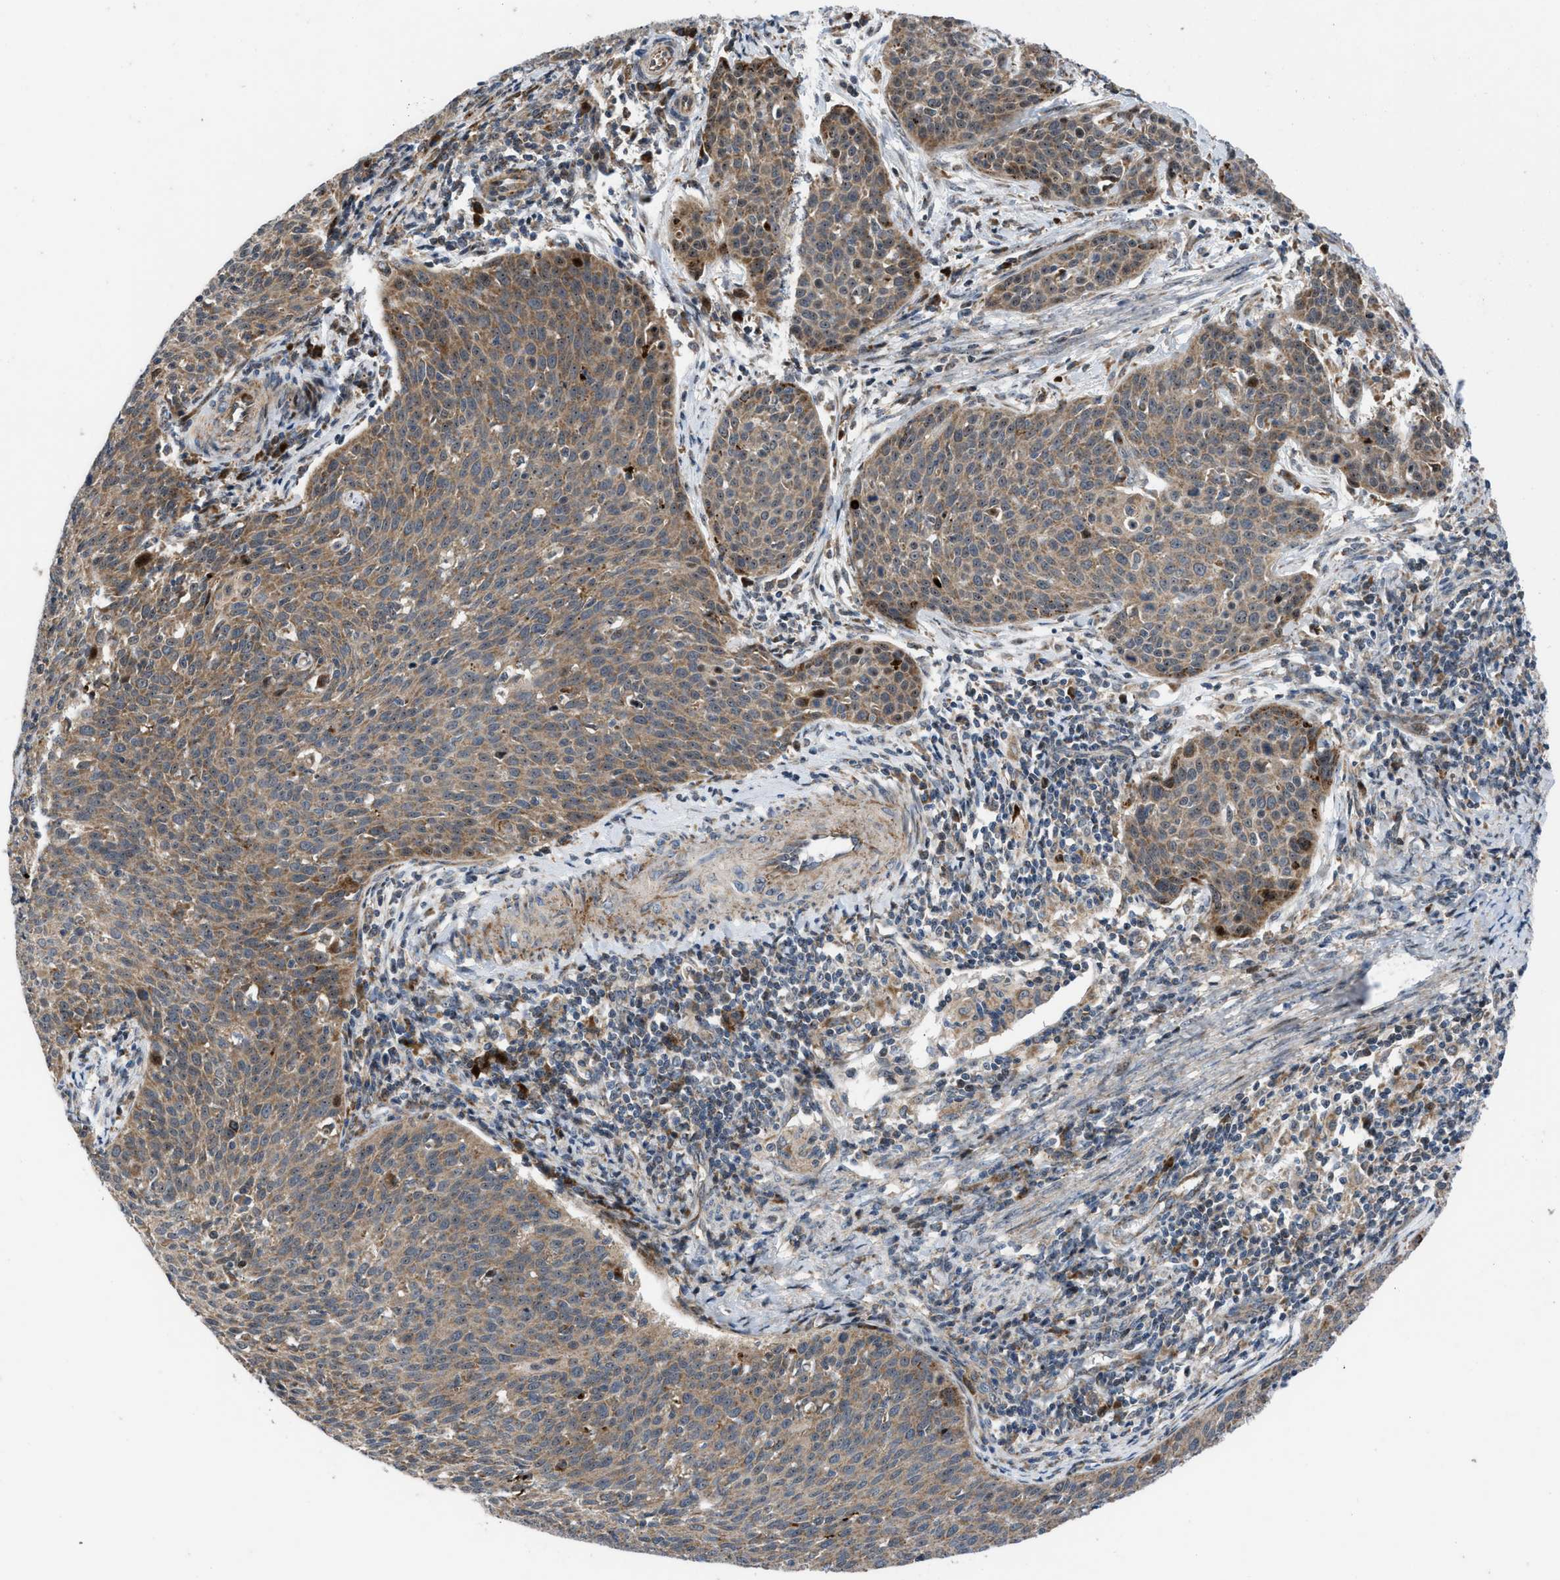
{"staining": {"intensity": "moderate", "quantity": ">75%", "location": "cytoplasmic/membranous"}, "tissue": "cervical cancer", "cell_type": "Tumor cells", "image_type": "cancer", "snomed": [{"axis": "morphology", "description": "Squamous cell carcinoma, NOS"}, {"axis": "topography", "description": "Cervix"}], "caption": "Immunohistochemical staining of cervical cancer displays medium levels of moderate cytoplasmic/membranous positivity in about >75% of tumor cells.", "gene": "AP3M2", "patient": {"sex": "female", "age": 38}}